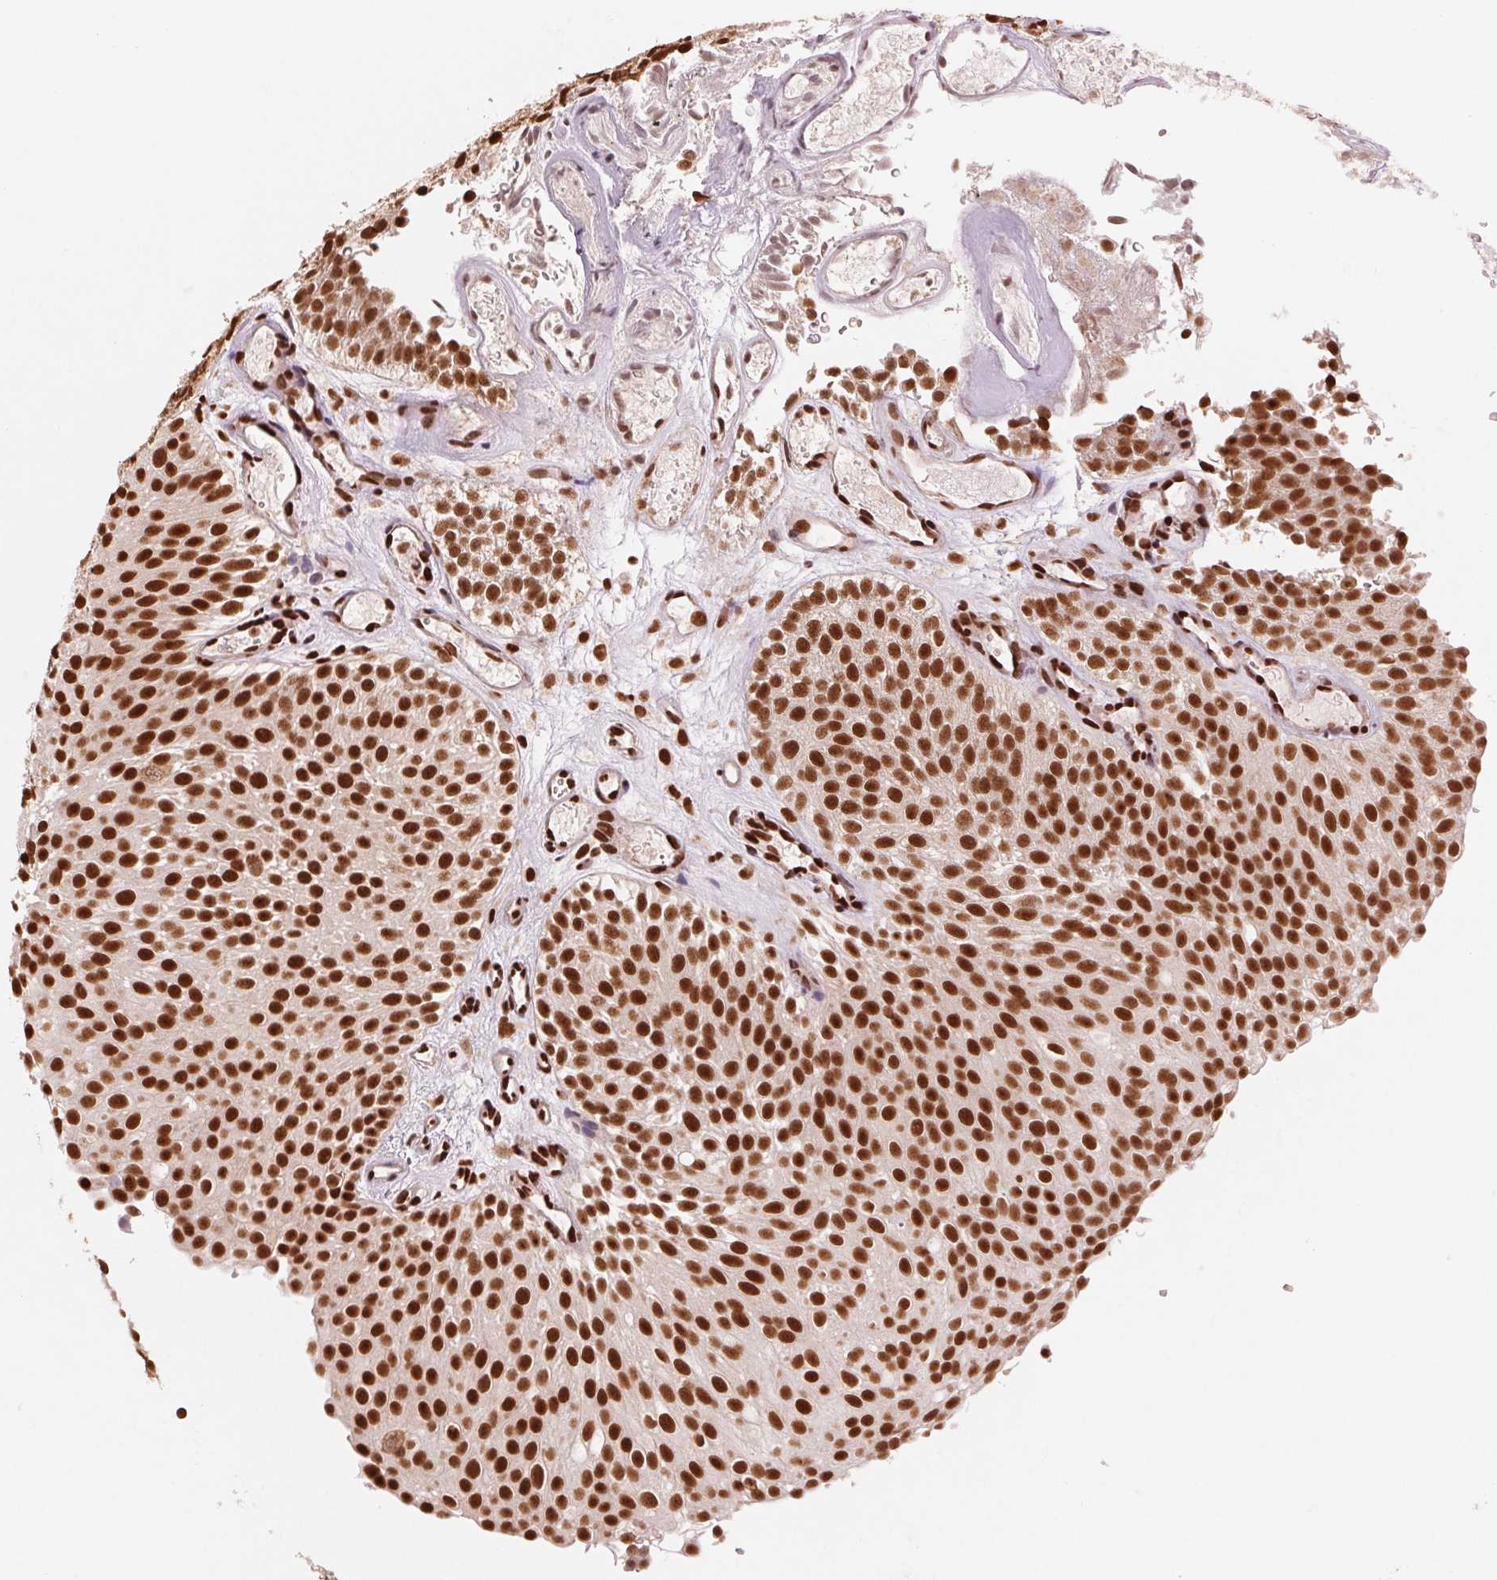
{"staining": {"intensity": "strong", "quantity": ">75%", "location": "nuclear"}, "tissue": "urothelial cancer", "cell_type": "Tumor cells", "image_type": "cancer", "snomed": [{"axis": "morphology", "description": "Urothelial carcinoma, Low grade"}, {"axis": "topography", "description": "Urinary bladder"}], "caption": "About >75% of tumor cells in low-grade urothelial carcinoma demonstrate strong nuclear protein positivity as visualized by brown immunohistochemical staining.", "gene": "TTLL9", "patient": {"sex": "male", "age": 78}}